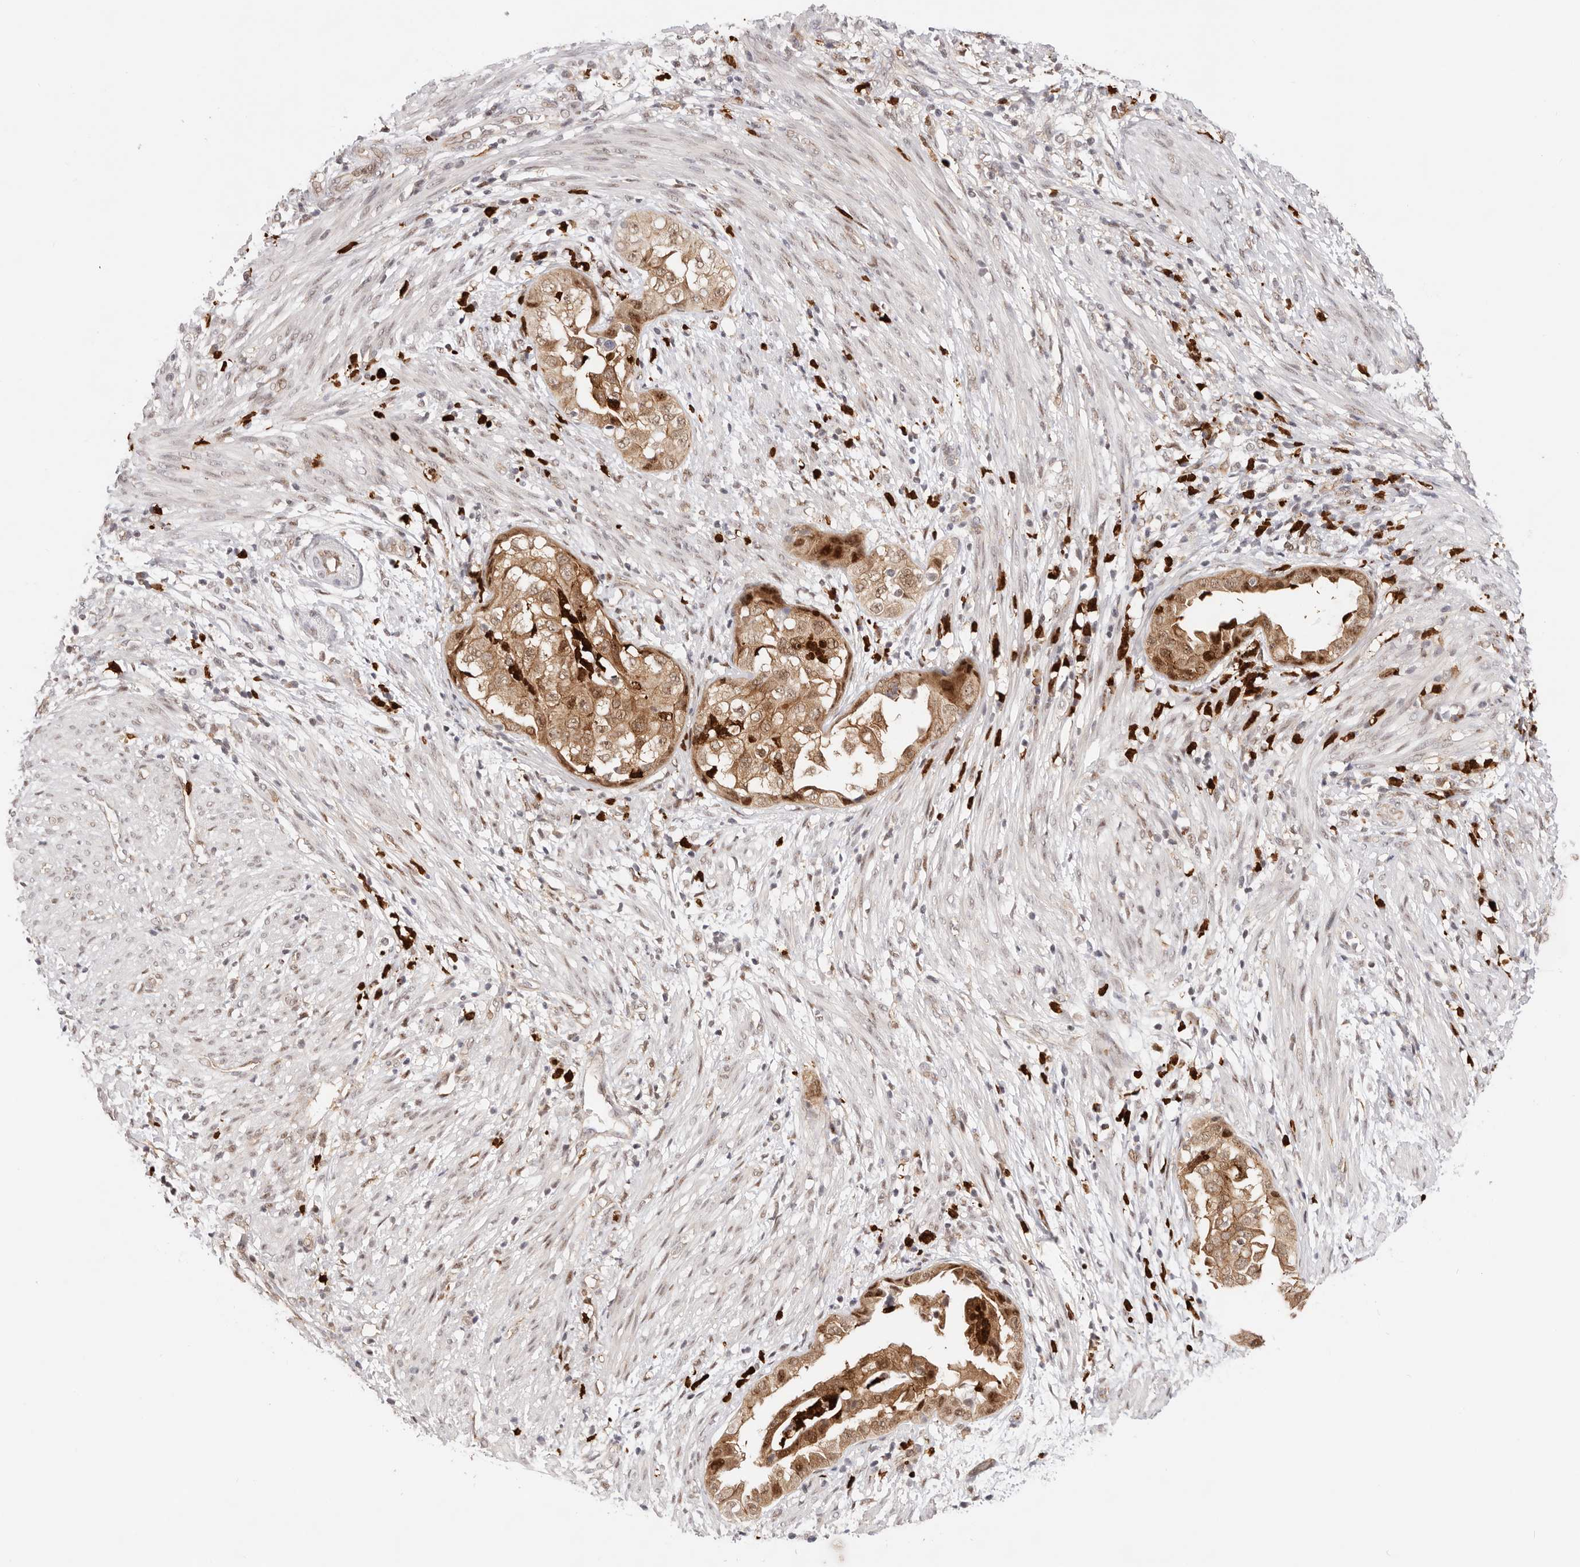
{"staining": {"intensity": "moderate", "quantity": ">75%", "location": "cytoplasmic/membranous"}, "tissue": "endometrial cancer", "cell_type": "Tumor cells", "image_type": "cancer", "snomed": [{"axis": "morphology", "description": "Adenocarcinoma, NOS"}, {"axis": "topography", "description": "Endometrium"}], "caption": "Immunohistochemistry (IHC) of endometrial cancer exhibits medium levels of moderate cytoplasmic/membranous positivity in about >75% of tumor cells.", "gene": "AFDN", "patient": {"sex": "female", "age": 85}}